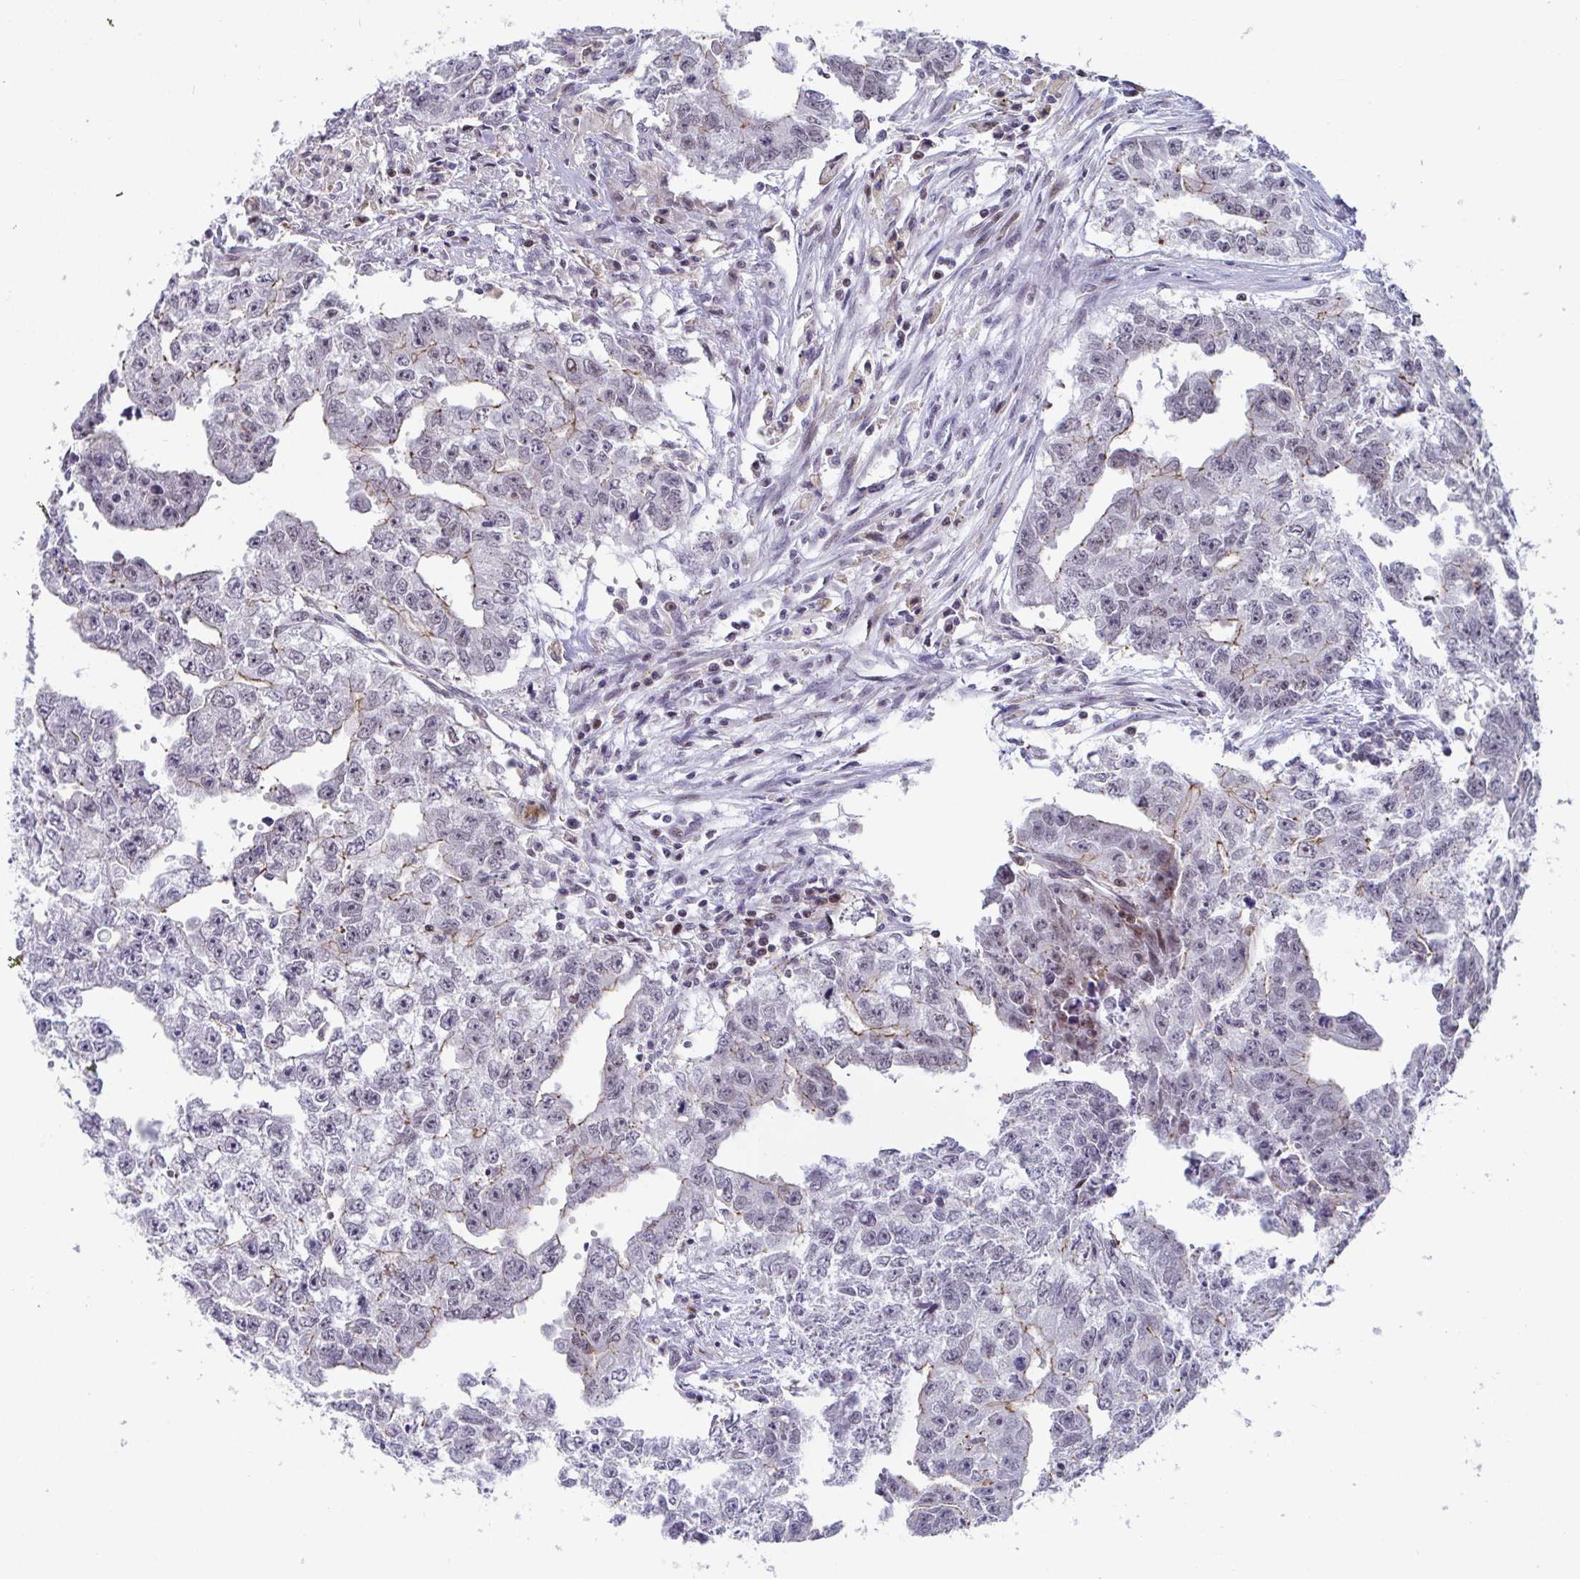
{"staining": {"intensity": "weak", "quantity": "<25%", "location": "cytoplasmic/membranous"}, "tissue": "testis cancer", "cell_type": "Tumor cells", "image_type": "cancer", "snomed": [{"axis": "morphology", "description": "Carcinoma, Embryonal, NOS"}, {"axis": "morphology", "description": "Teratoma, malignant, NOS"}, {"axis": "topography", "description": "Testis"}], "caption": "Immunohistochemistry (IHC) image of testis cancer stained for a protein (brown), which exhibits no positivity in tumor cells.", "gene": "WDR72", "patient": {"sex": "male", "age": 24}}